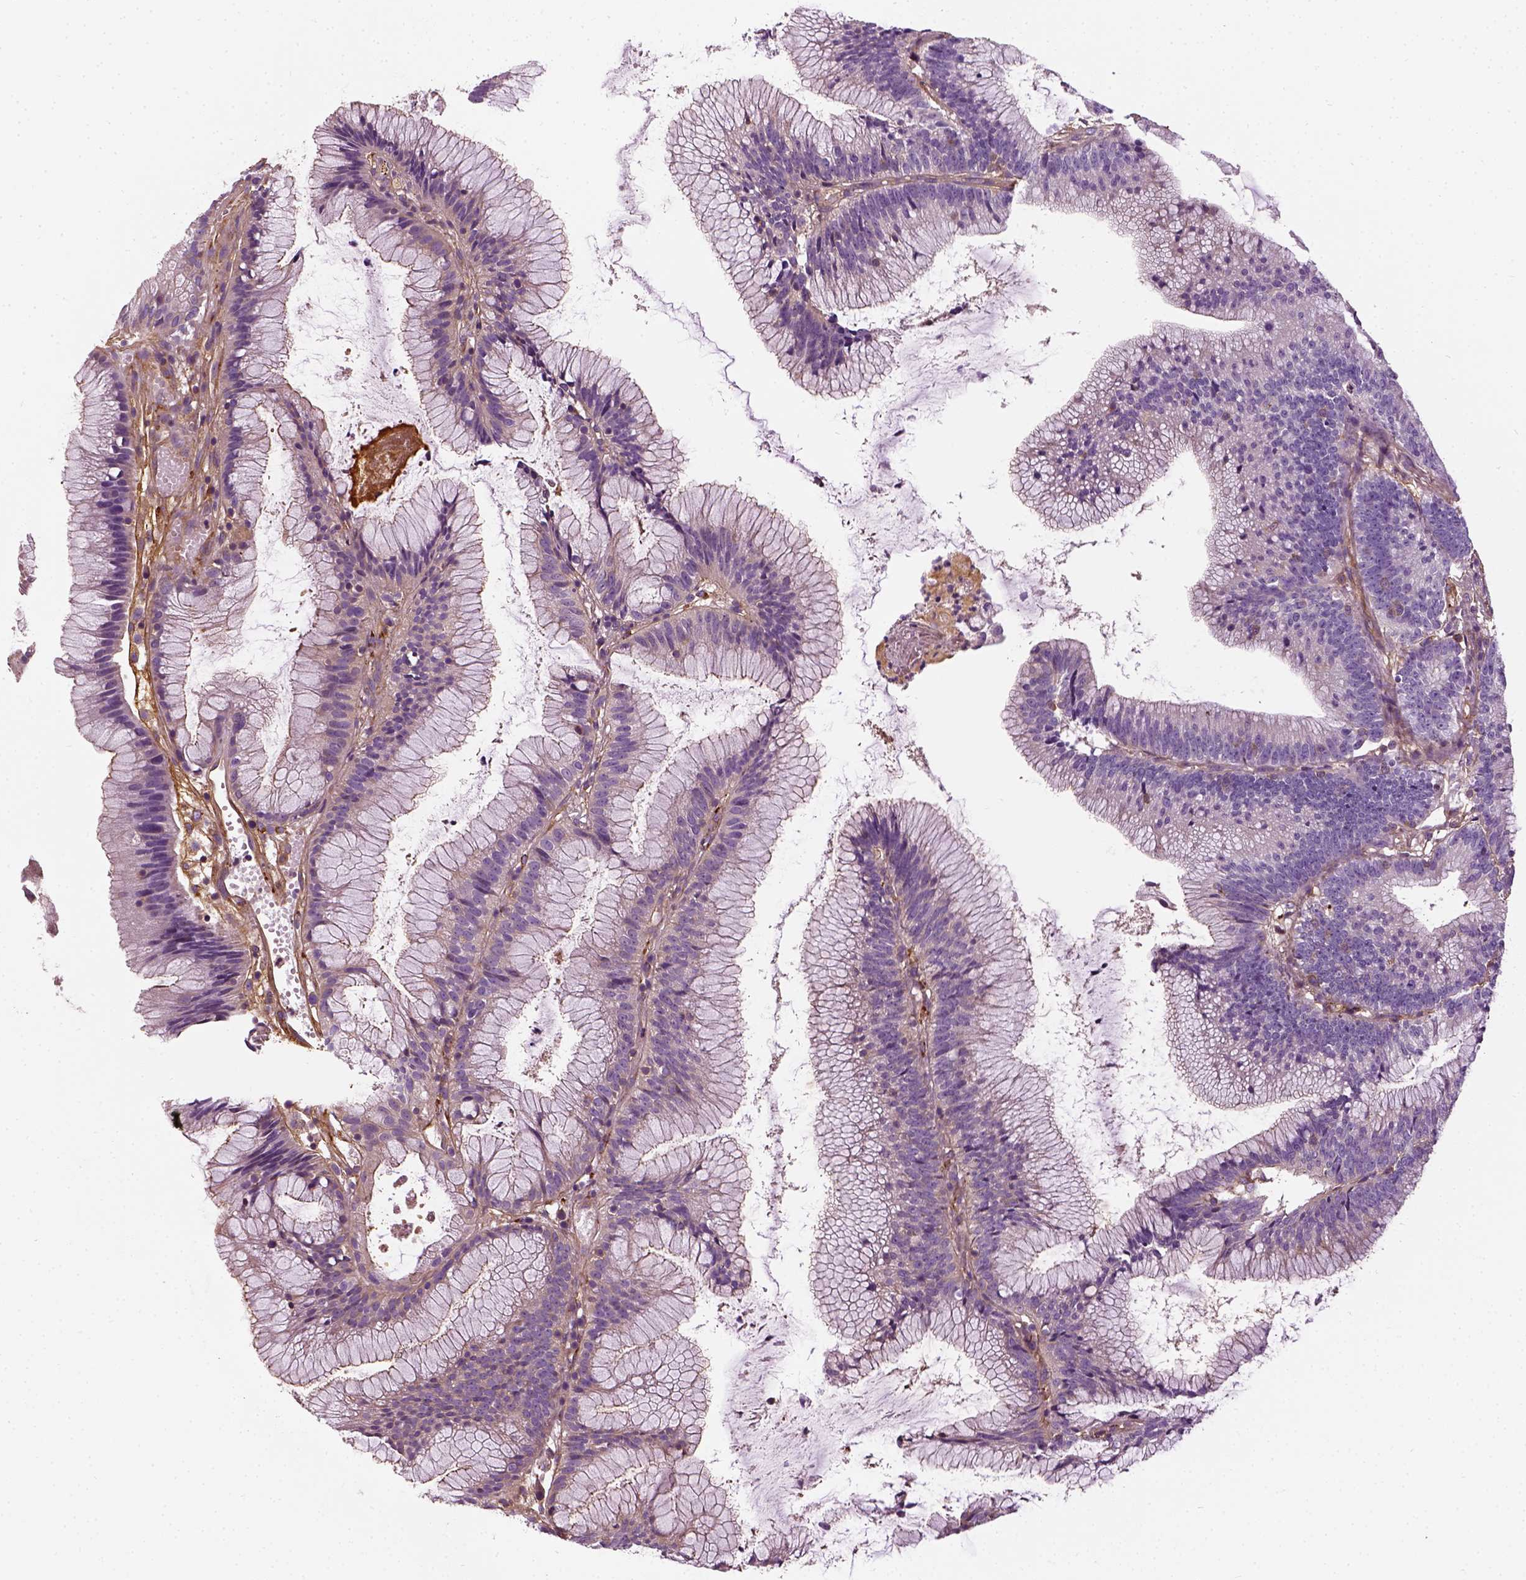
{"staining": {"intensity": "negative", "quantity": "none", "location": "none"}, "tissue": "colorectal cancer", "cell_type": "Tumor cells", "image_type": "cancer", "snomed": [{"axis": "morphology", "description": "Adenocarcinoma, NOS"}, {"axis": "topography", "description": "Colon"}], "caption": "Tumor cells show no significant protein positivity in colorectal cancer.", "gene": "COL6A2", "patient": {"sex": "female", "age": 78}}